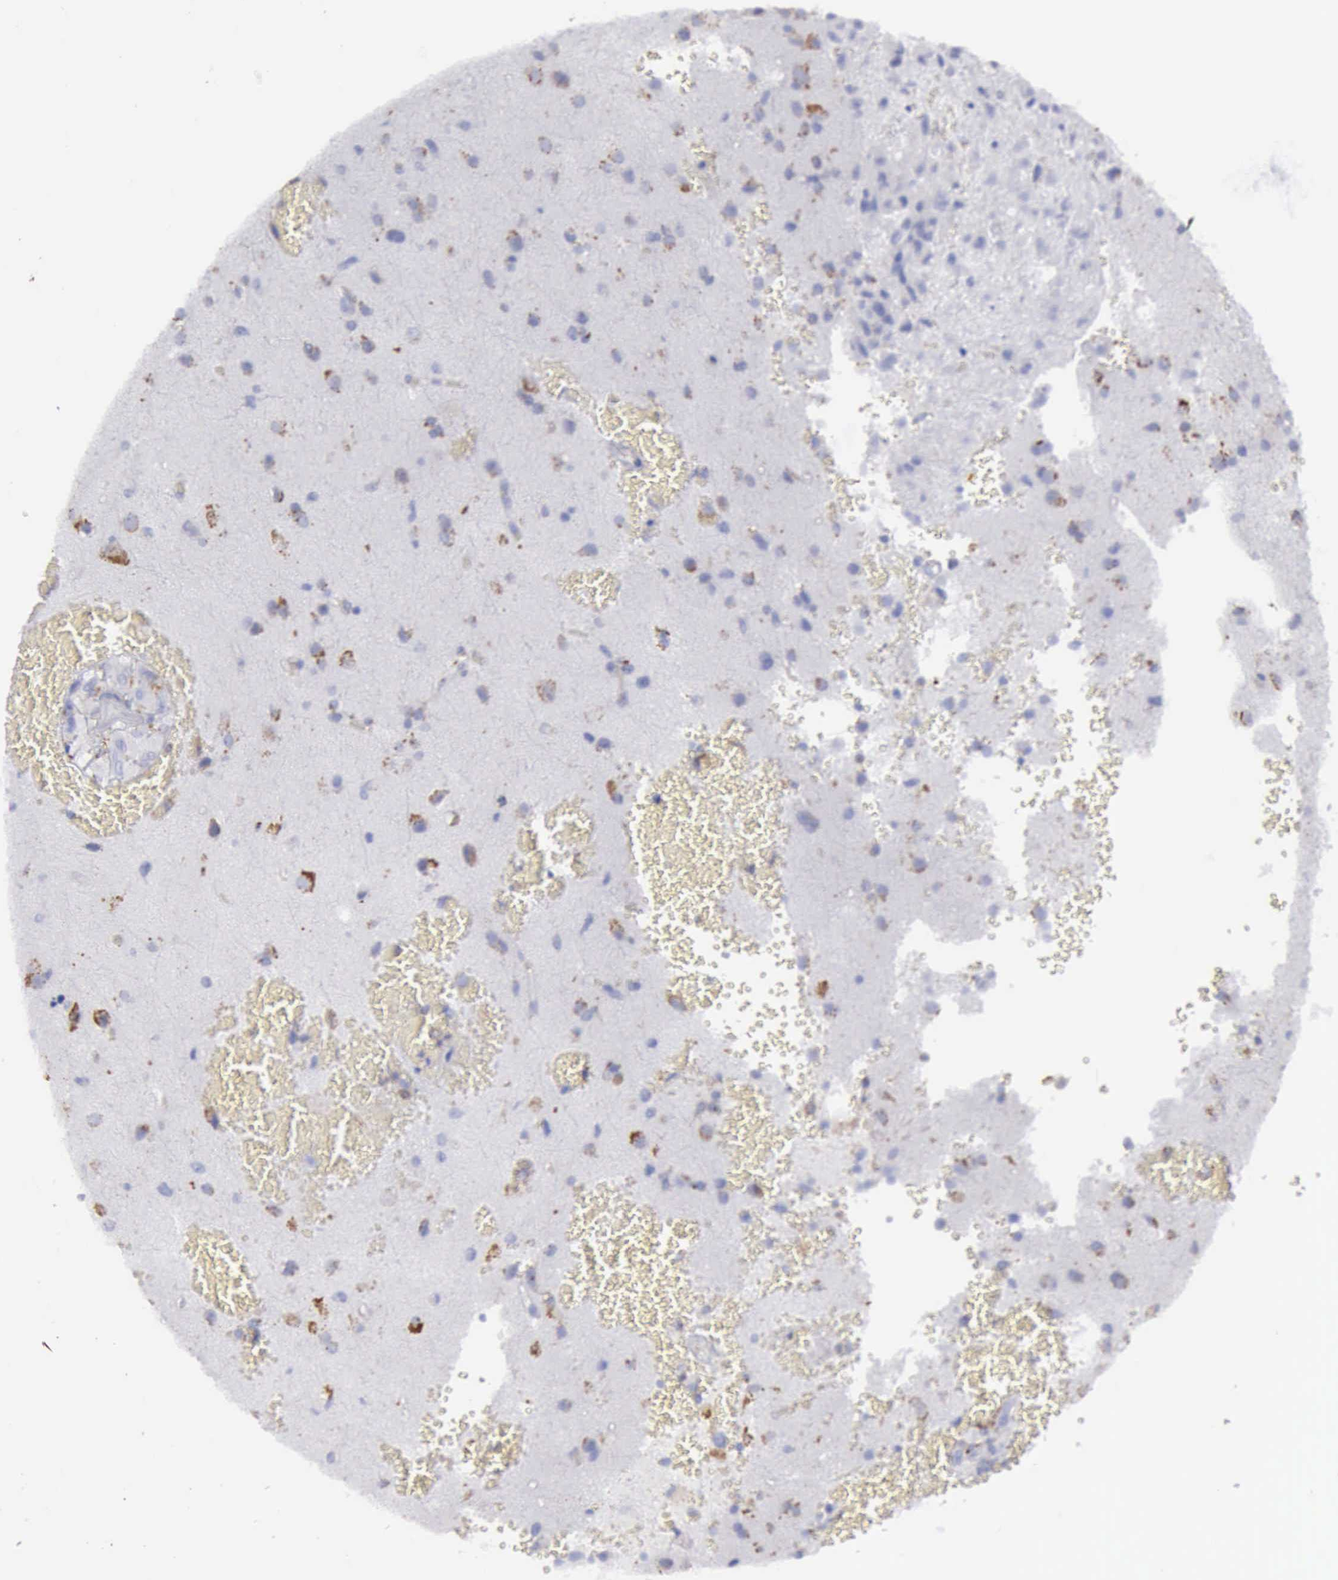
{"staining": {"intensity": "negative", "quantity": "none", "location": "none"}, "tissue": "glioma", "cell_type": "Tumor cells", "image_type": "cancer", "snomed": [{"axis": "morphology", "description": "Glioma, malignant, High grade"}, {"axis": "topography", "description": "Brain"}], "caption": "There is no significant expression in tumor cells of glioma. (Immunohistochemistry (ihc), brightfield microscopy, high magnification).", "gene": "CTSS", "patient": {"sex": "male", "age": 48}}